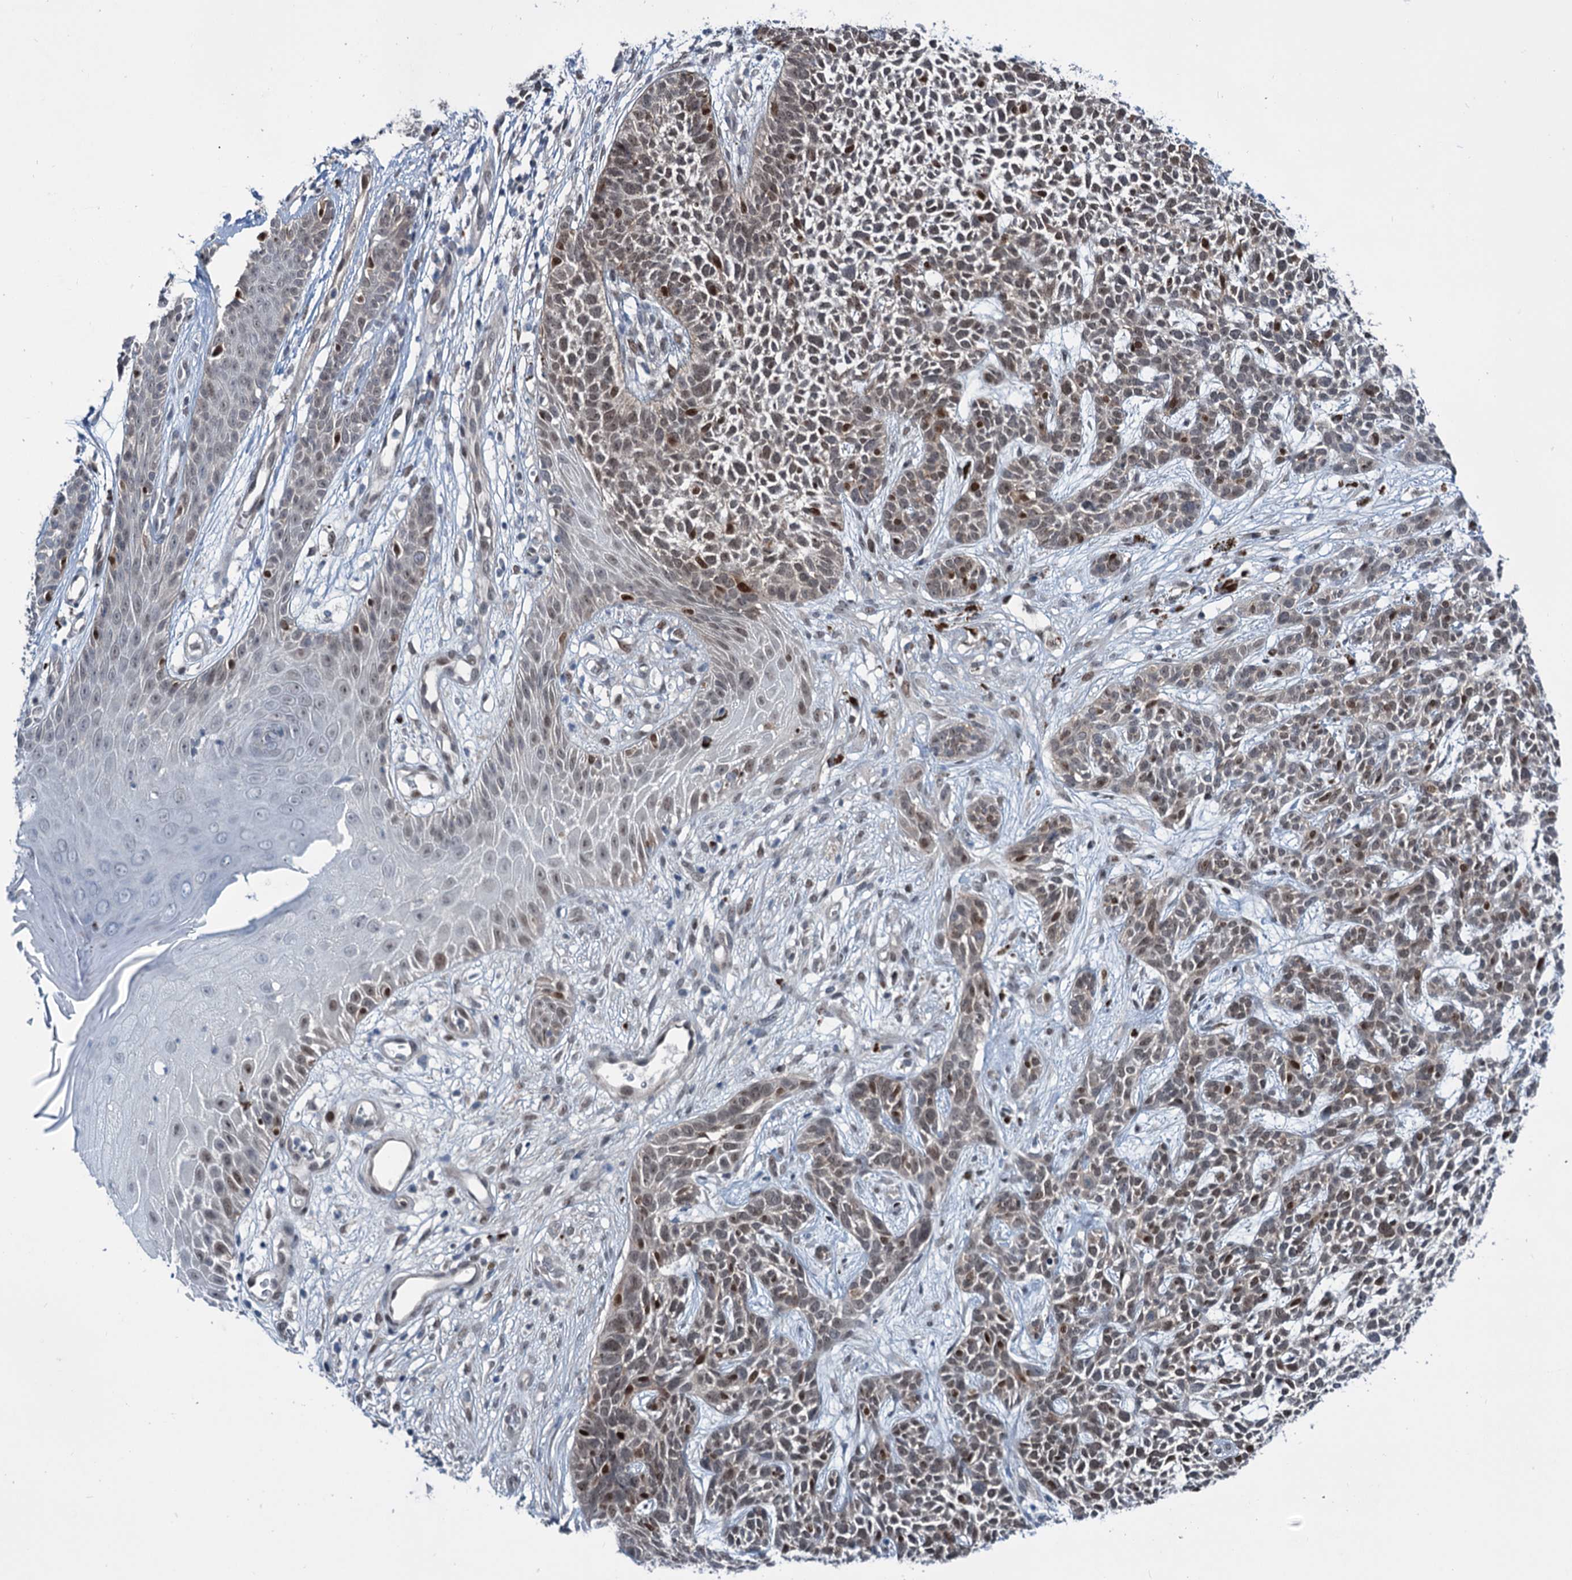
{"staining": {"intensity": "weak", "quantity": "25%-75%", "location": "cytoplasmic/membranous,nuclear"}, "tissue": "skin cancer", "cell_type": "Tumor cells", "image_type": "cancer", "snomed": [{"axis": "morphology", "description": "Basal cell carcinoma"}, {"axis": "topography", "description": "Skin"}], "caption": "IHC image of neoplastic tissue: human skin cancer (basal cell carcinoma) stained using immunohistochemistry (IHC) demonstrates low levels of weak protein expression localized specifically in the cytoplasmic/membranous and nuclear of tumor cells, appearing as a cytoplasmic/membranous and nuclear brown color.", "gene": "DCUN1D4", "patient": {"sex": "female", "age": 84}}